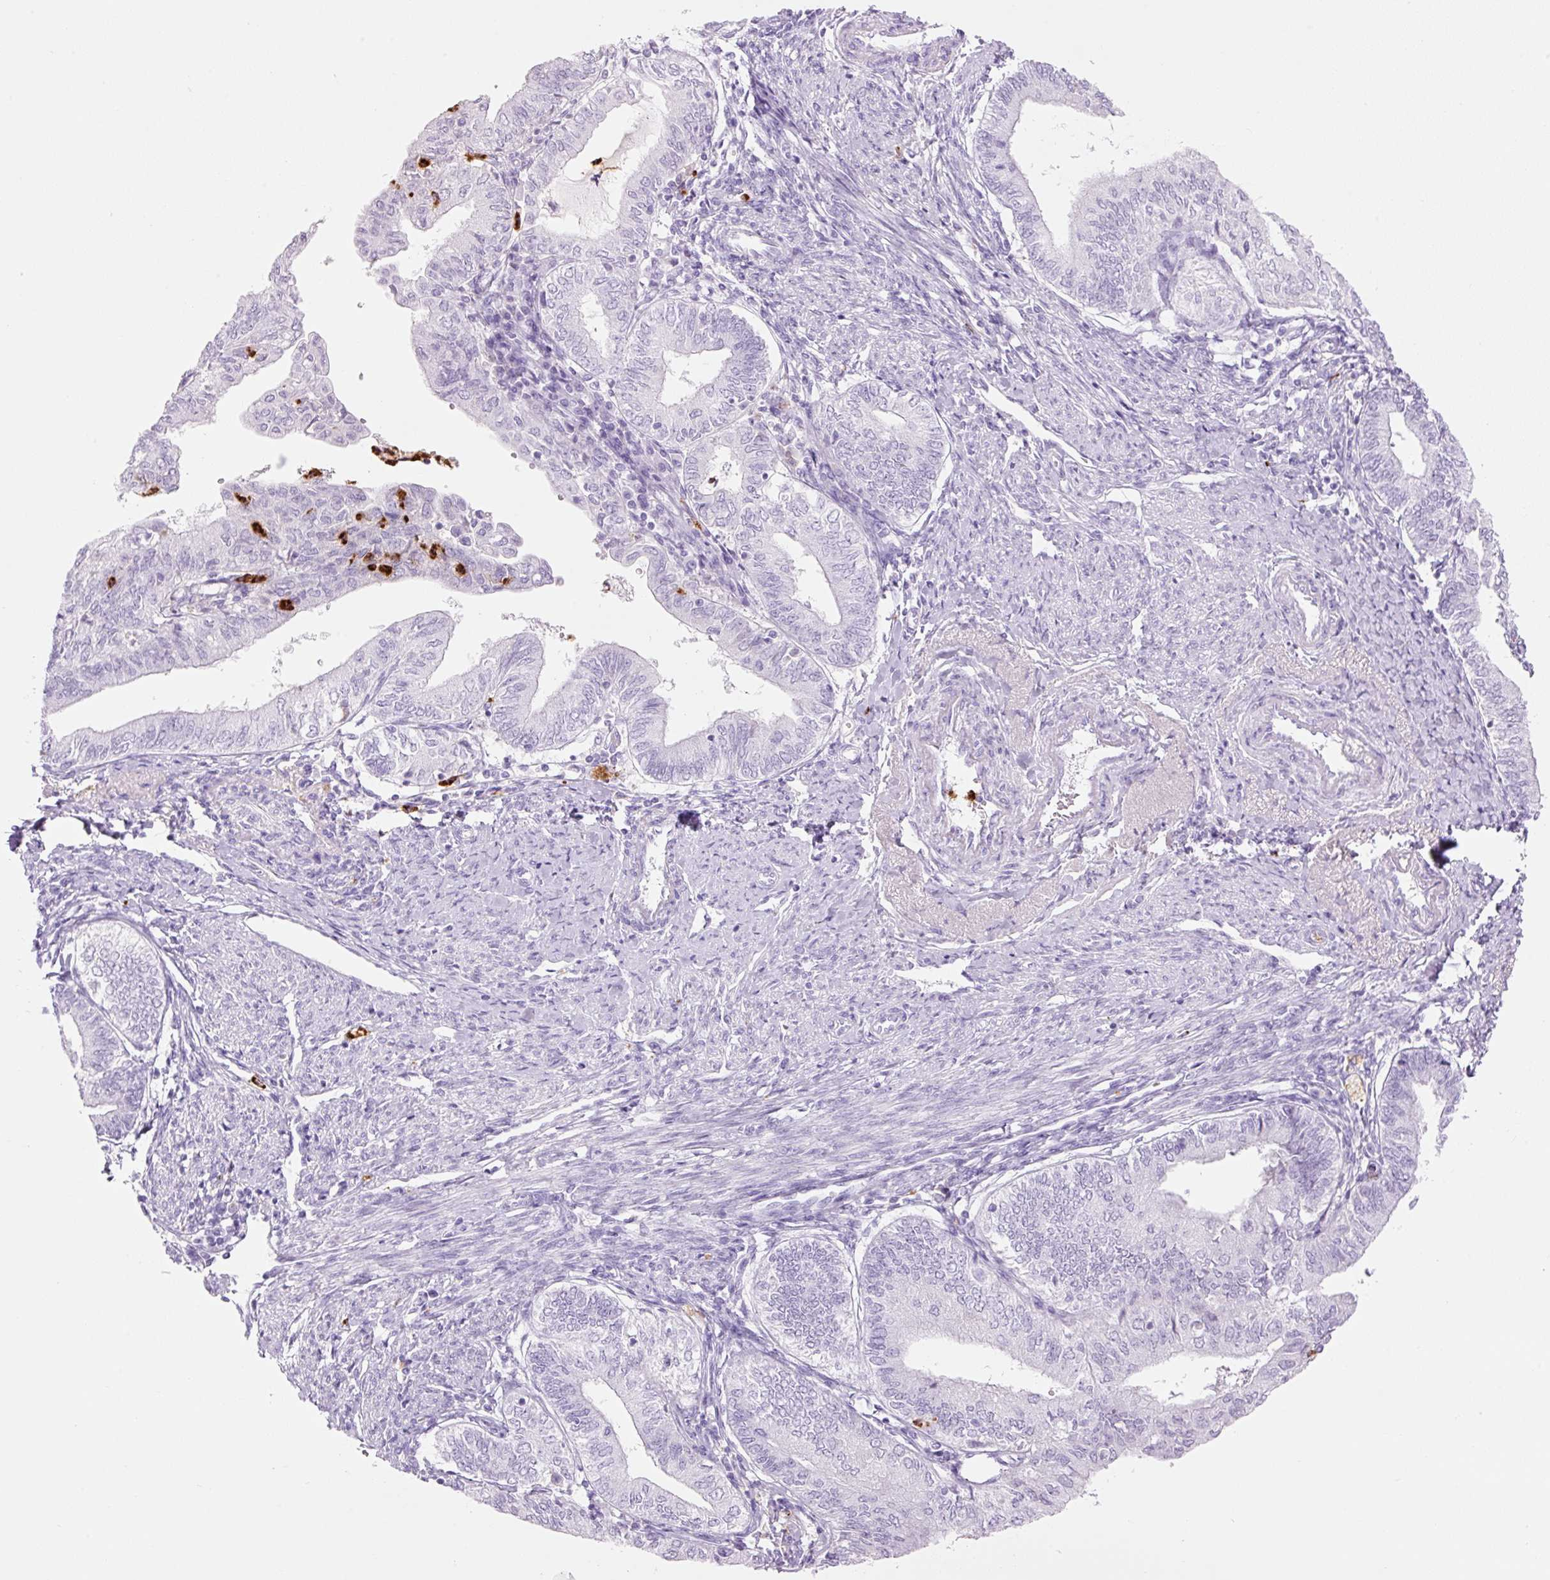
{"staining": {"intensity": "negative", "quantity": "none", "location": "none"}, "tissue": "endometrial cancer", "cell_type": "Tumor cells", "image_type": "cancer", "snomed": [{"axis": "morphology", "description": "Adenocarcinoma, NOS"}, {"axis": "topography", "description": "Endometrium"}], "caption": "An immunohistochemistry (IHC) micrograph of endometrial cancer is shown. There is no staining in tumor cells of endometrial cancer.", "gene": "LYZ", "patient": {"sex": "female", "age": 66}}